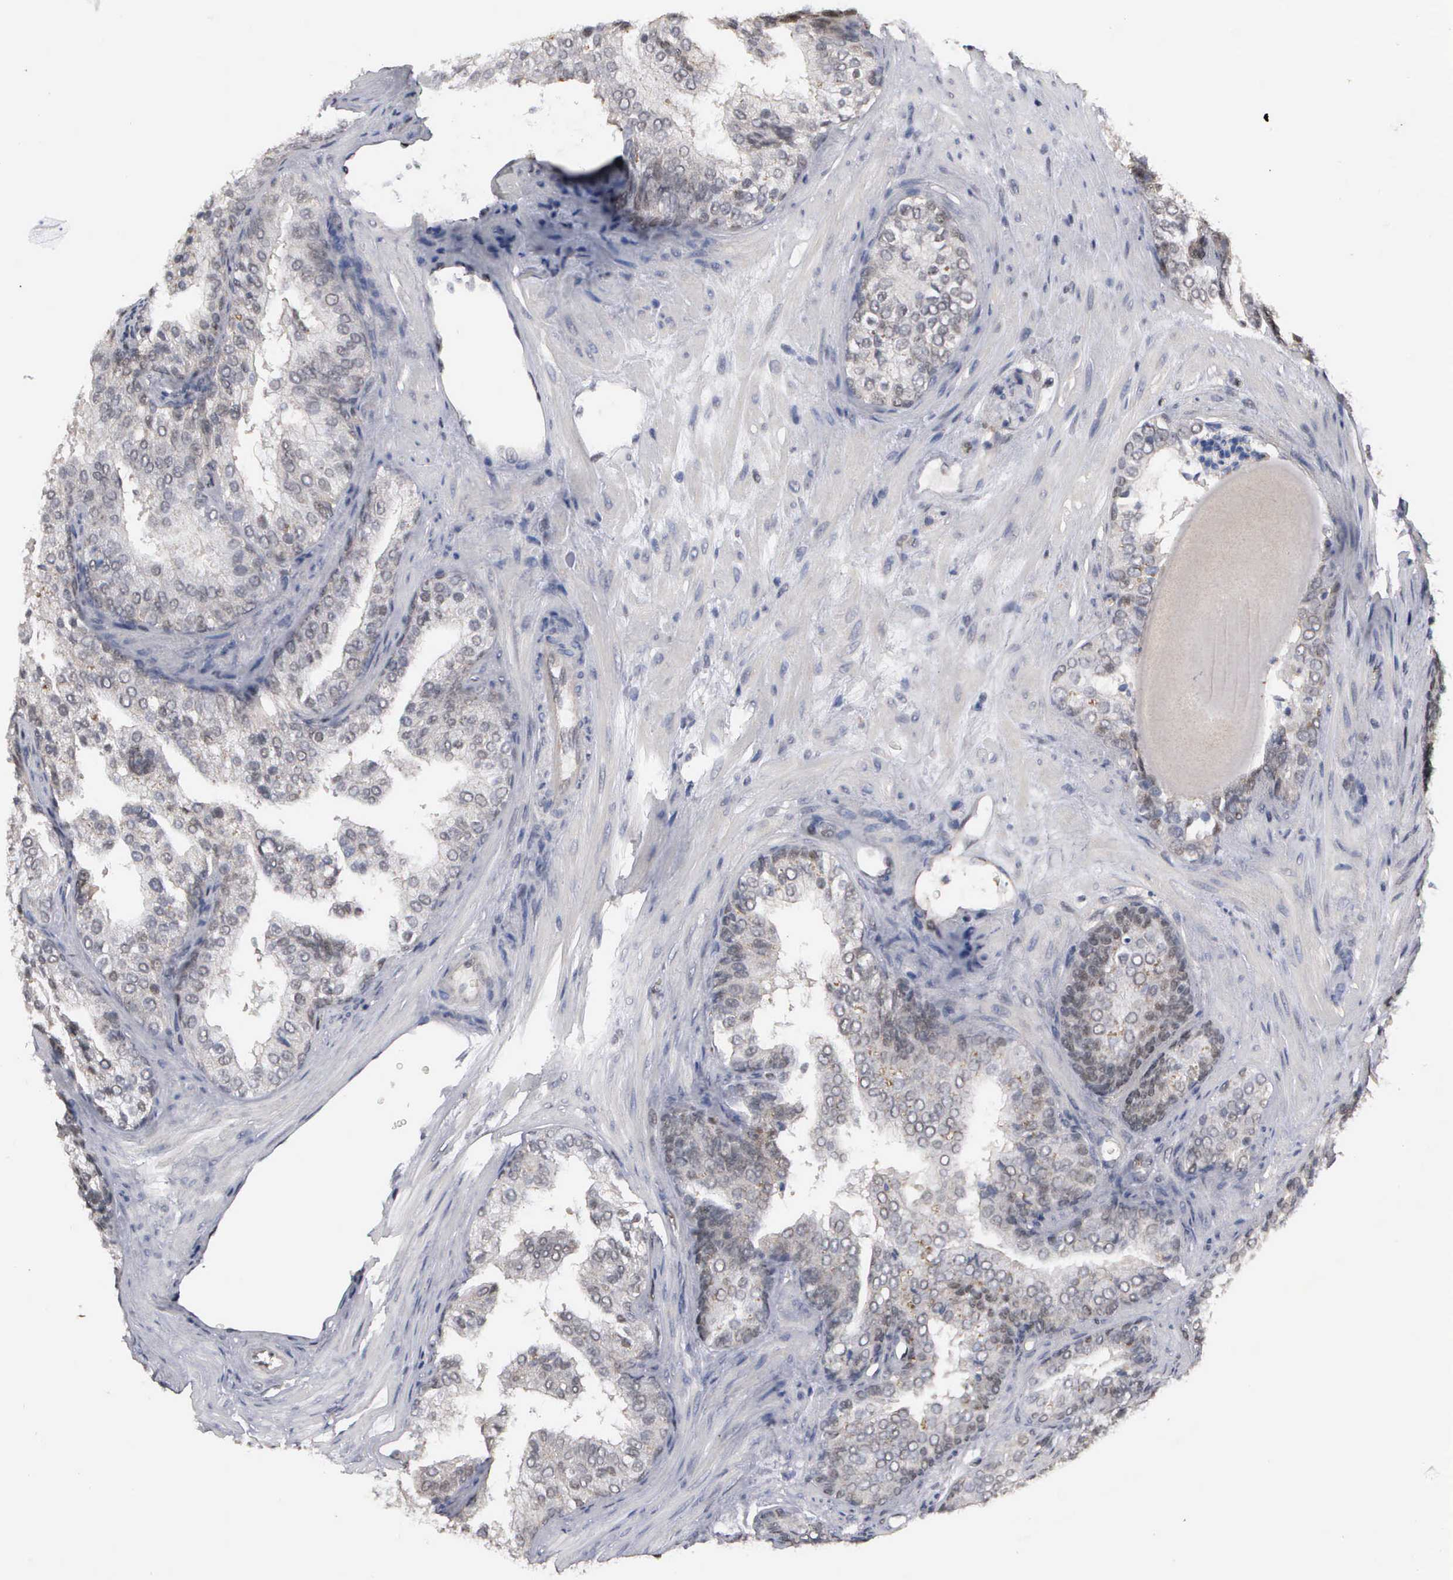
{"staining": {"intensity": "negative", "quantity": "none", "location": "none"}, "tissue": "prostate cancer", "cell_type": "Tumor cells", "image_type": "cancer", "snomed": [{"axis": "morphology", "description": "Adenocarcinoma, Low grade"}, {"axis": "topography", "description": "Prostate"}], "caption": "Tumor cells show no significant expression in prostate cancer.", "gene": "ZBTB33", "patient": {"sex": "male", "age": 69}}